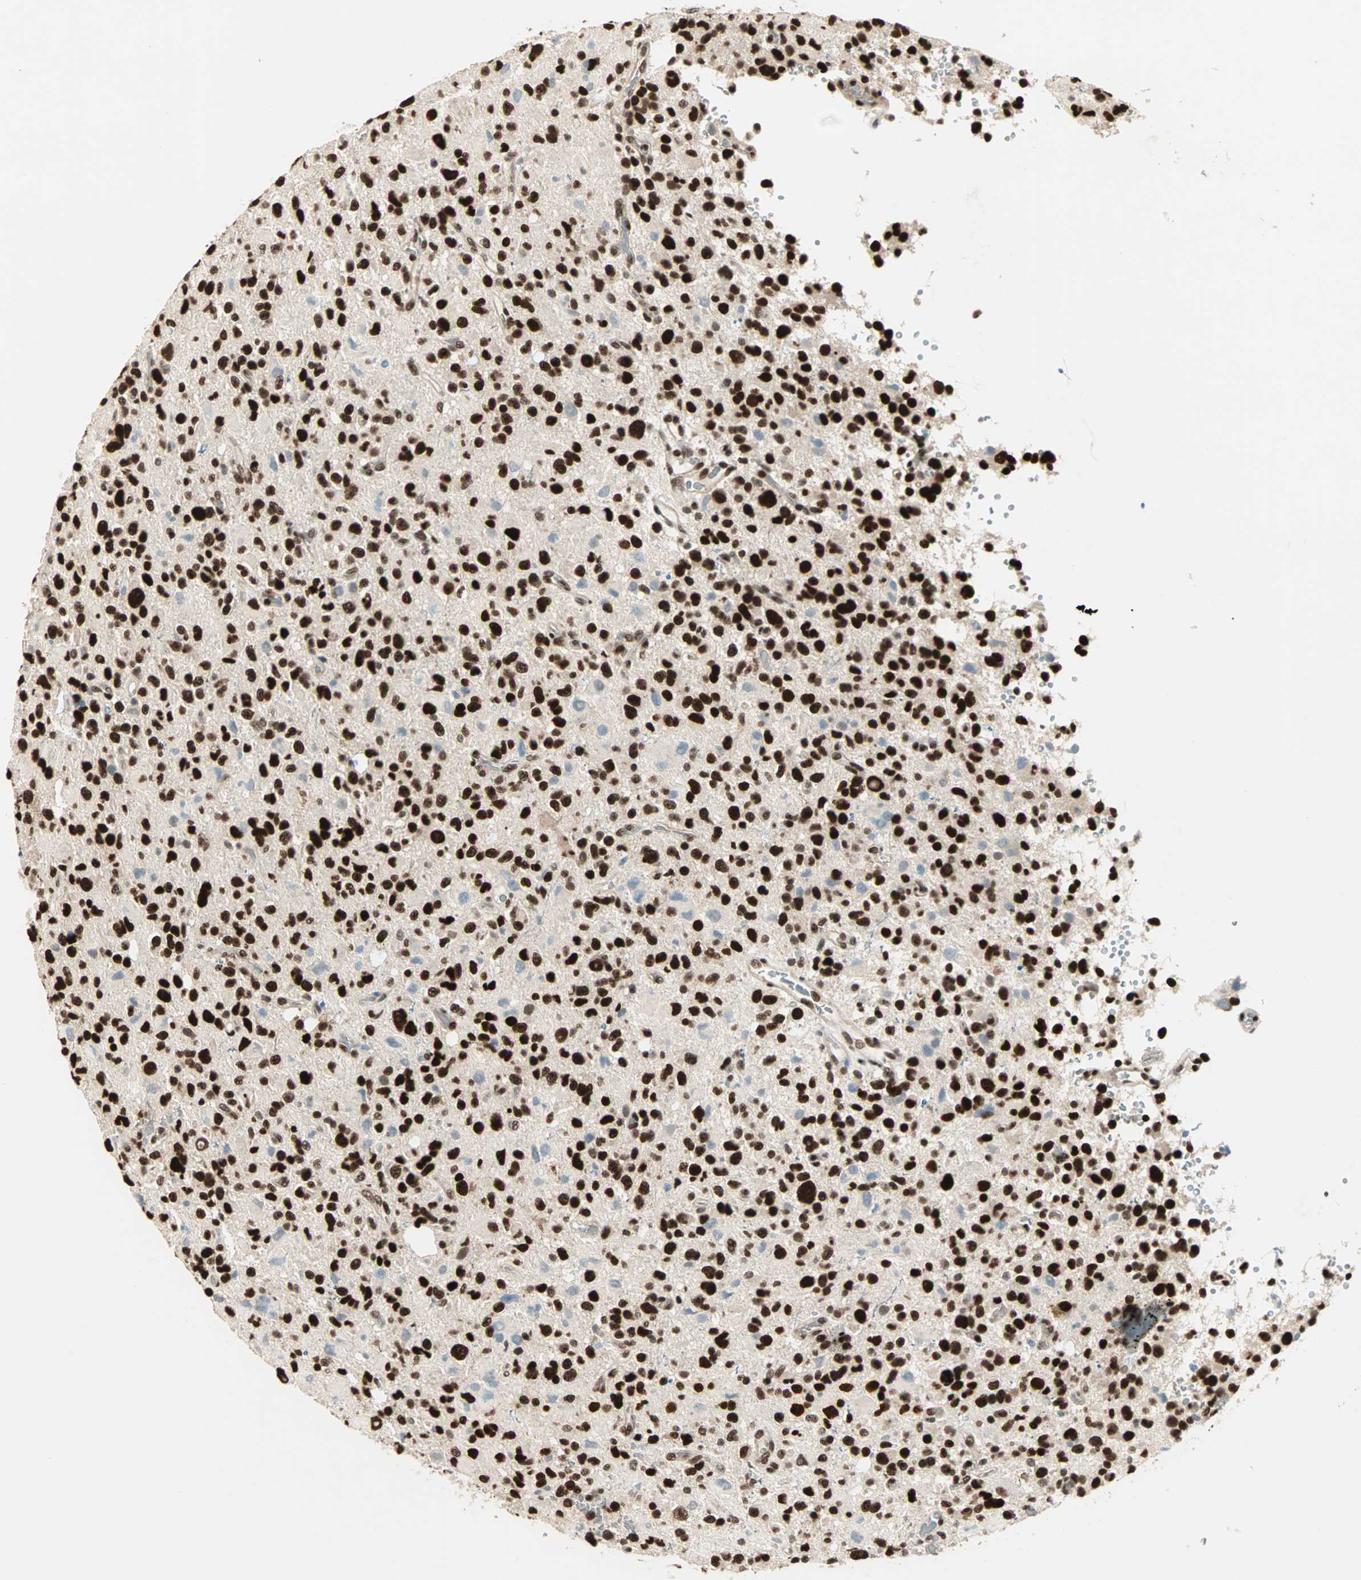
{"staining": {"intensity": "strong", "quantity": ">75%", "location": "nuclear"}, "tissue": "glioma", "cell_type": "Tumor cells", "image_type": "cancer", "snomed": [{"axis": "morphology", "description": "Glioma, malignant, High grade"}, {"axis": "topography", "description": "Brain"}], "caption": "A brown stain shows strong nuclear staining of a protein in human high-grade glioma (malignant) tumor cells.", "gene": "MDC1", "patient": {"sex": "male", "age": 48}}